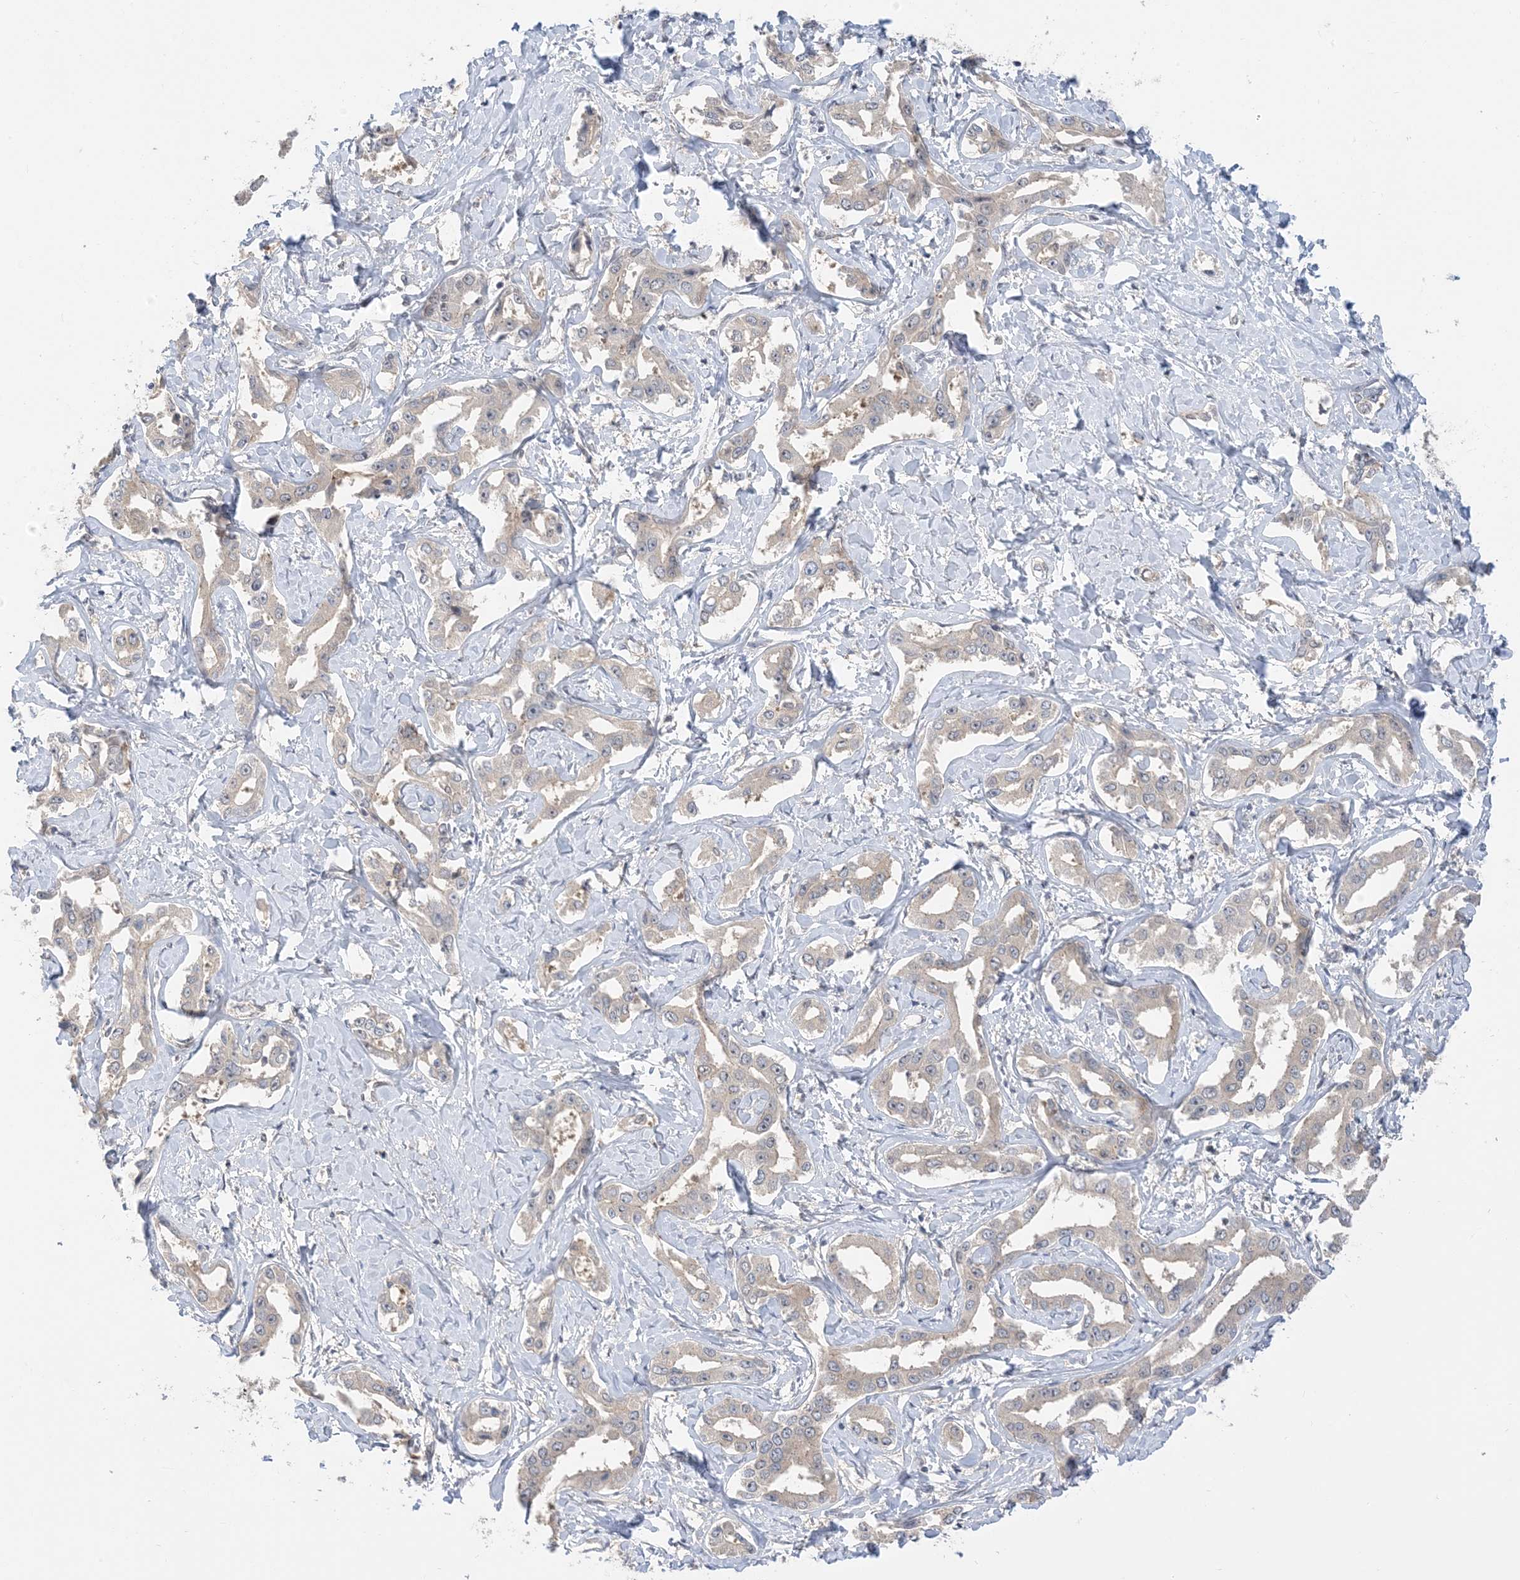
{"staining": {"intensity": "weak", "quantity": "25%-75%", "location": "cytoplasmic/membranous"}, "tissue": "liver cancer", "cell_type": "Tumor cells", "image_type": "cancer", "snomed": [{"axis": "morphology", "description": "Cholangiocarcinoma"}, {"axis": "topography", "description": "Liver"}], "caption": "This image exhibits liver cancer (cholangiocarcinoma) stained with immunohistochemistry to label a protein in brown. The cytoplasmic/membranous of tumor cells show weak positivity for the protein. Nuclei are counter-stained blue.", "gene": "WDR26", "patient": {"sex": "male", "age": 59}}